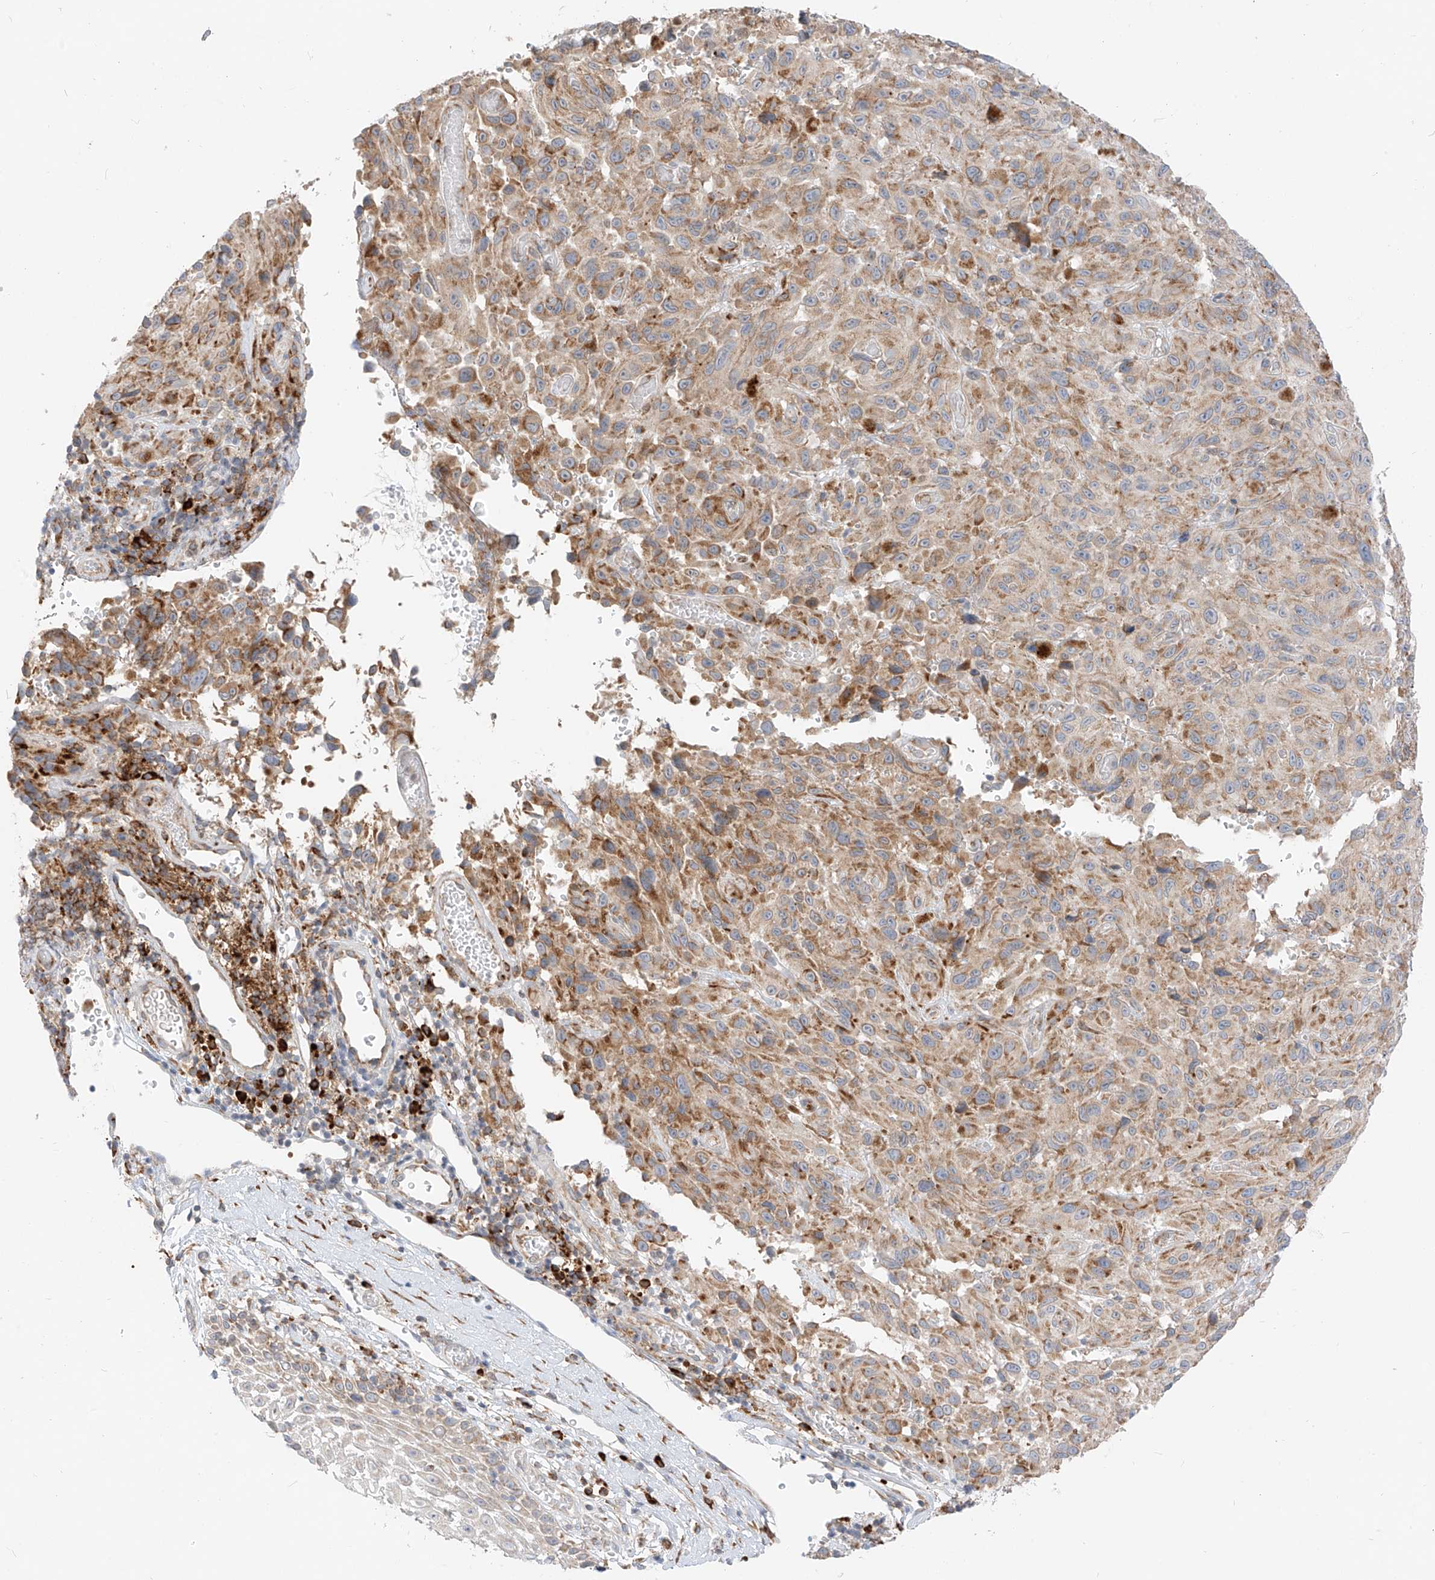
{"staining": {"intensity": "moderate", "quantity": "25%-75%", "location": "cytoplasmic/membranous"}, "tissue": "melanoma", "cell_type": "Tumor cells", "image_type": "cancer", "snomed": [{"axis": "morphology", "description": "Malignant melanoma, NOS"}, {"axis": "topography", "description": "Skin"}], "caption": "The histopathology image demonstrates staining of malignant melanoma, revealing moderate cytoplasmic/membranous protein expression (brown color) within tumor cells.", "gene": "STT3A", "patient": {"sex": "male", "age": 66}}